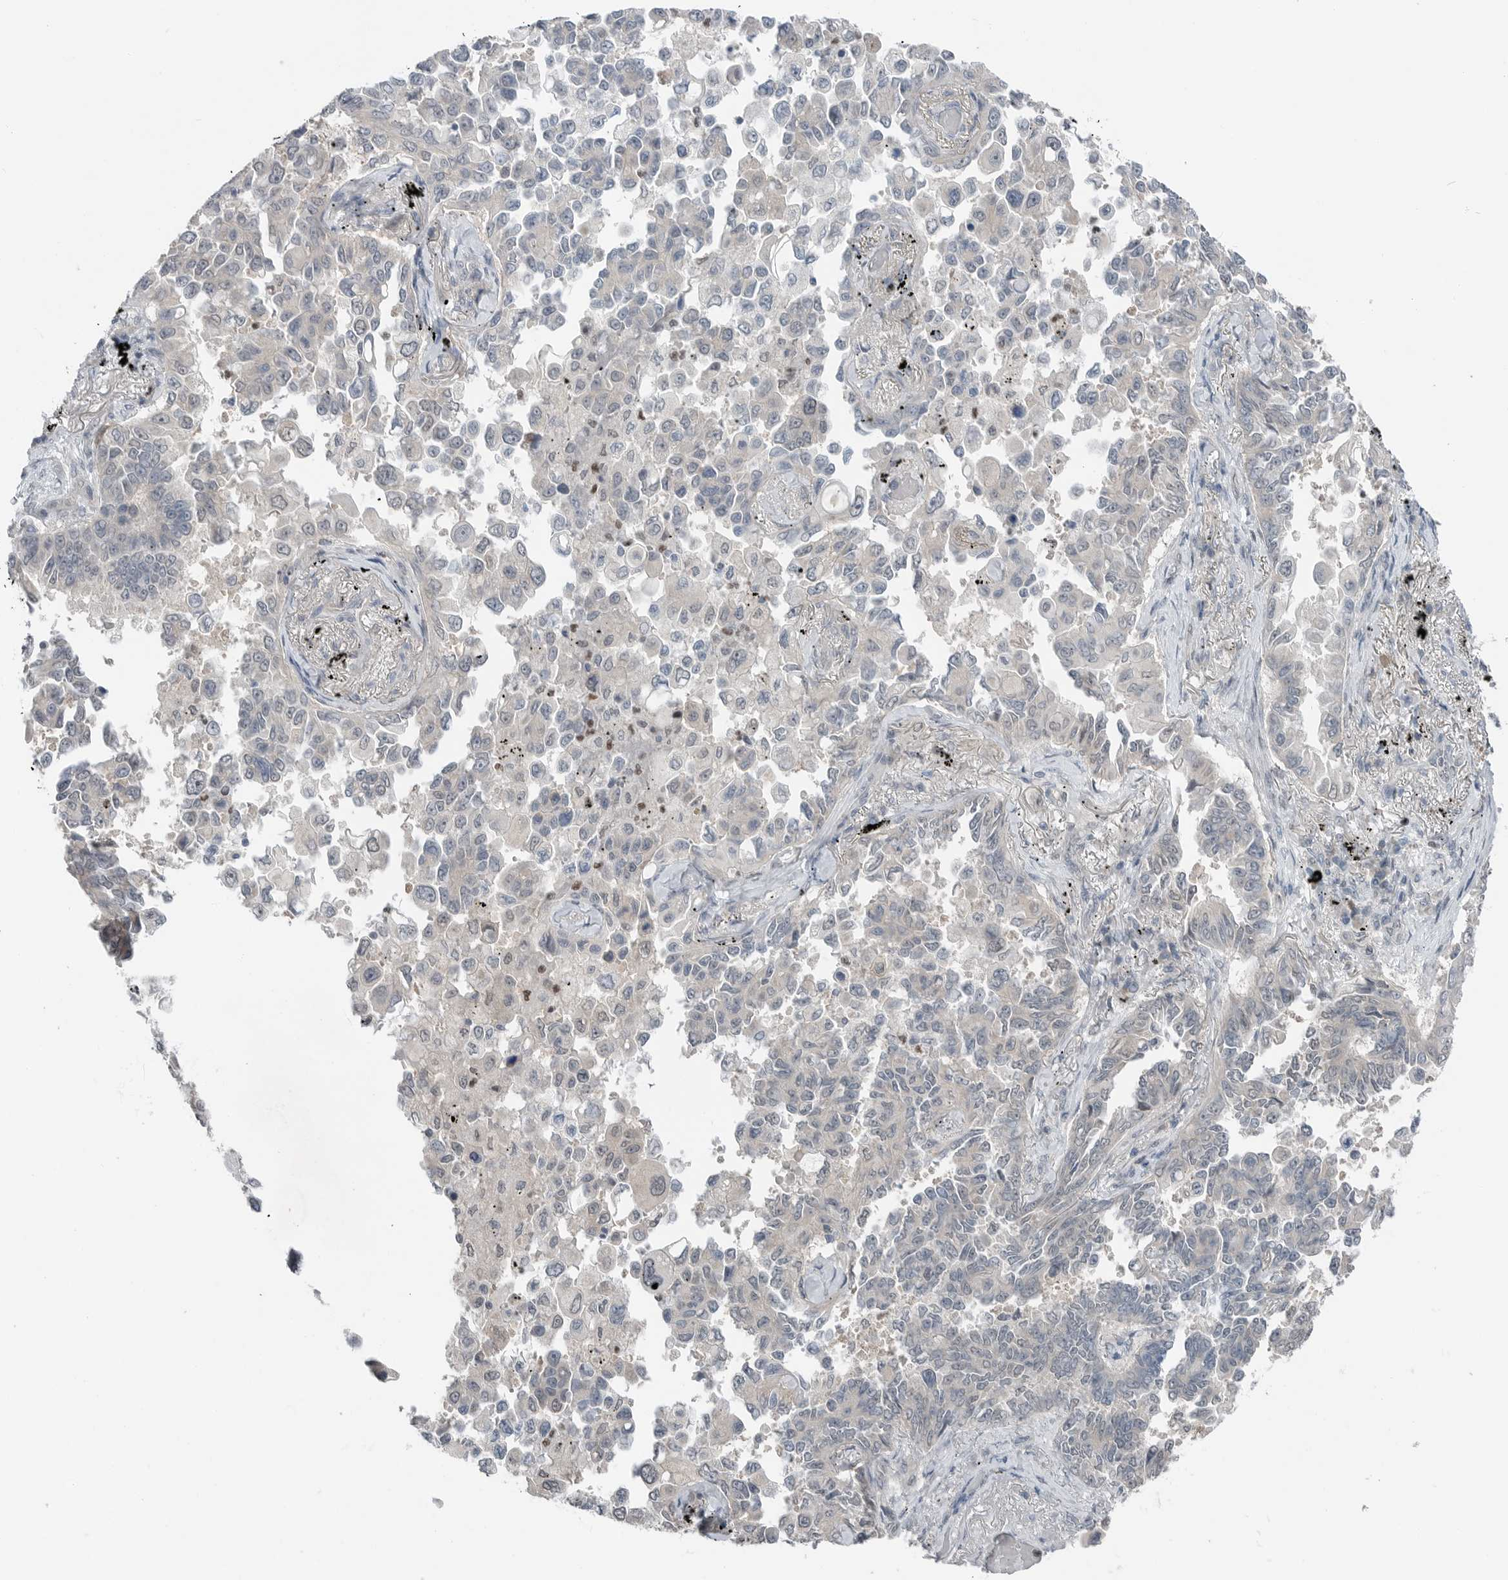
{"staining": {"intensity": "negative", "quantity": "none", "location": "none"}, "tissue": "lung cancer", "cell_type": "Tumor cells", "image_type": "cancer", "snomed": [{"axis": "morphology", "description": "Adenocarcinoma, NOS"}, {"axis": "topography", "description": "Lung"}], "caption": "High power microscopy image of an immunohistochemistry (IHC) micrograph of lung cancer, revealing no significant staining in tumor cells. (Brightfield microscopy of DAB (3,3'-diaminobenzidine) IHC at high magnification).", "gene": "MFAP3L", "patient": {"sex": "female", "age": 67}}